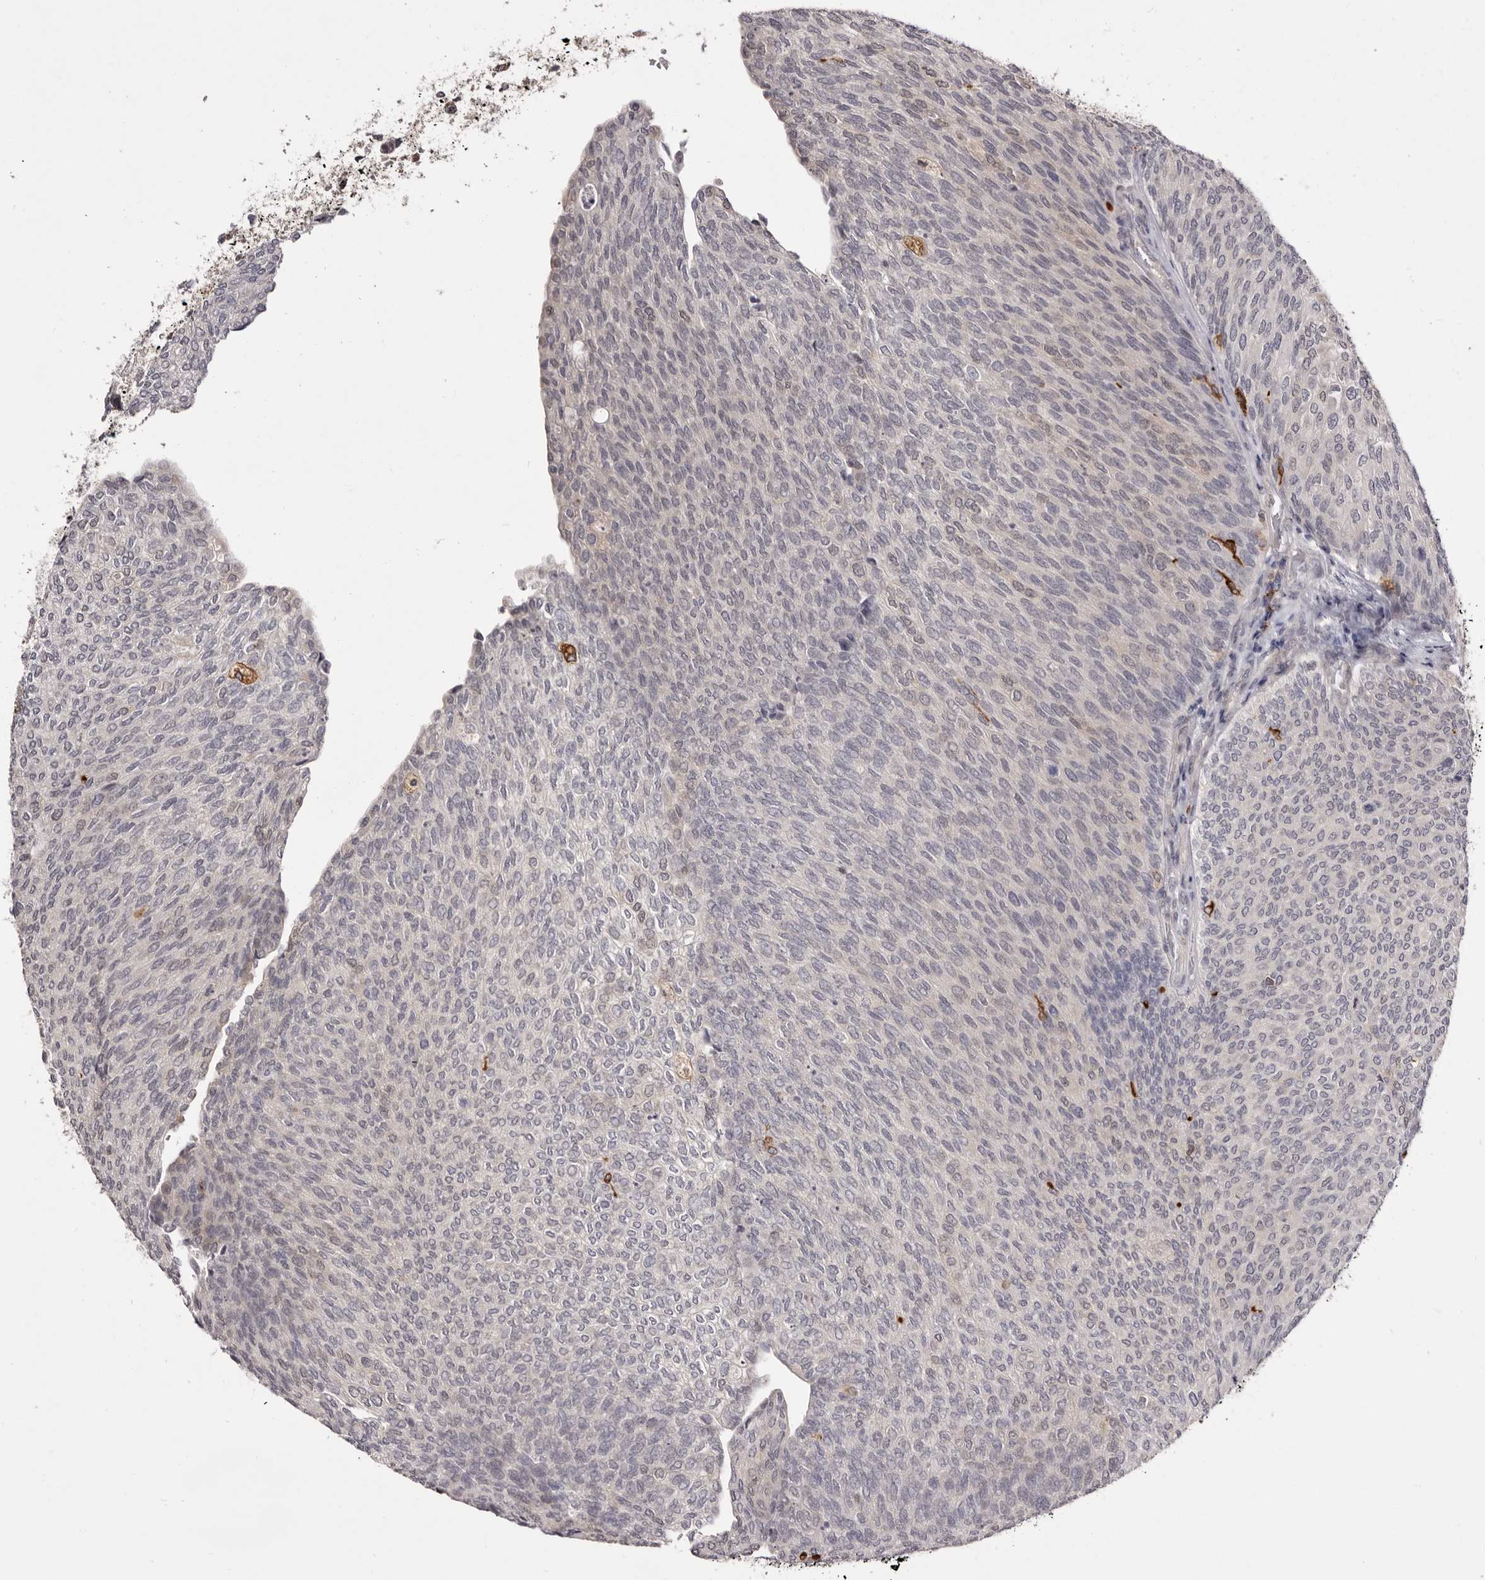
{"staining": {"intensity": "negative", "quantity": "none", "location": "none"}, "tissue": "urothelial cancer", "cell_type": "Tumor cells", "image_type": "cancer", "snomed": [{"axis": "morphology", "description": "Urothelial carcinoma, Low grade"}, {"axis": "topography", "description": "Urinary bladder"}], "caption": "DAB immunohistochemical staining of urothelial carcinoma (low-grade) exhibits no significant staining in tumor cells.", "gene": "TNNI1", "patient": {"sex": "female", "age": 79}}